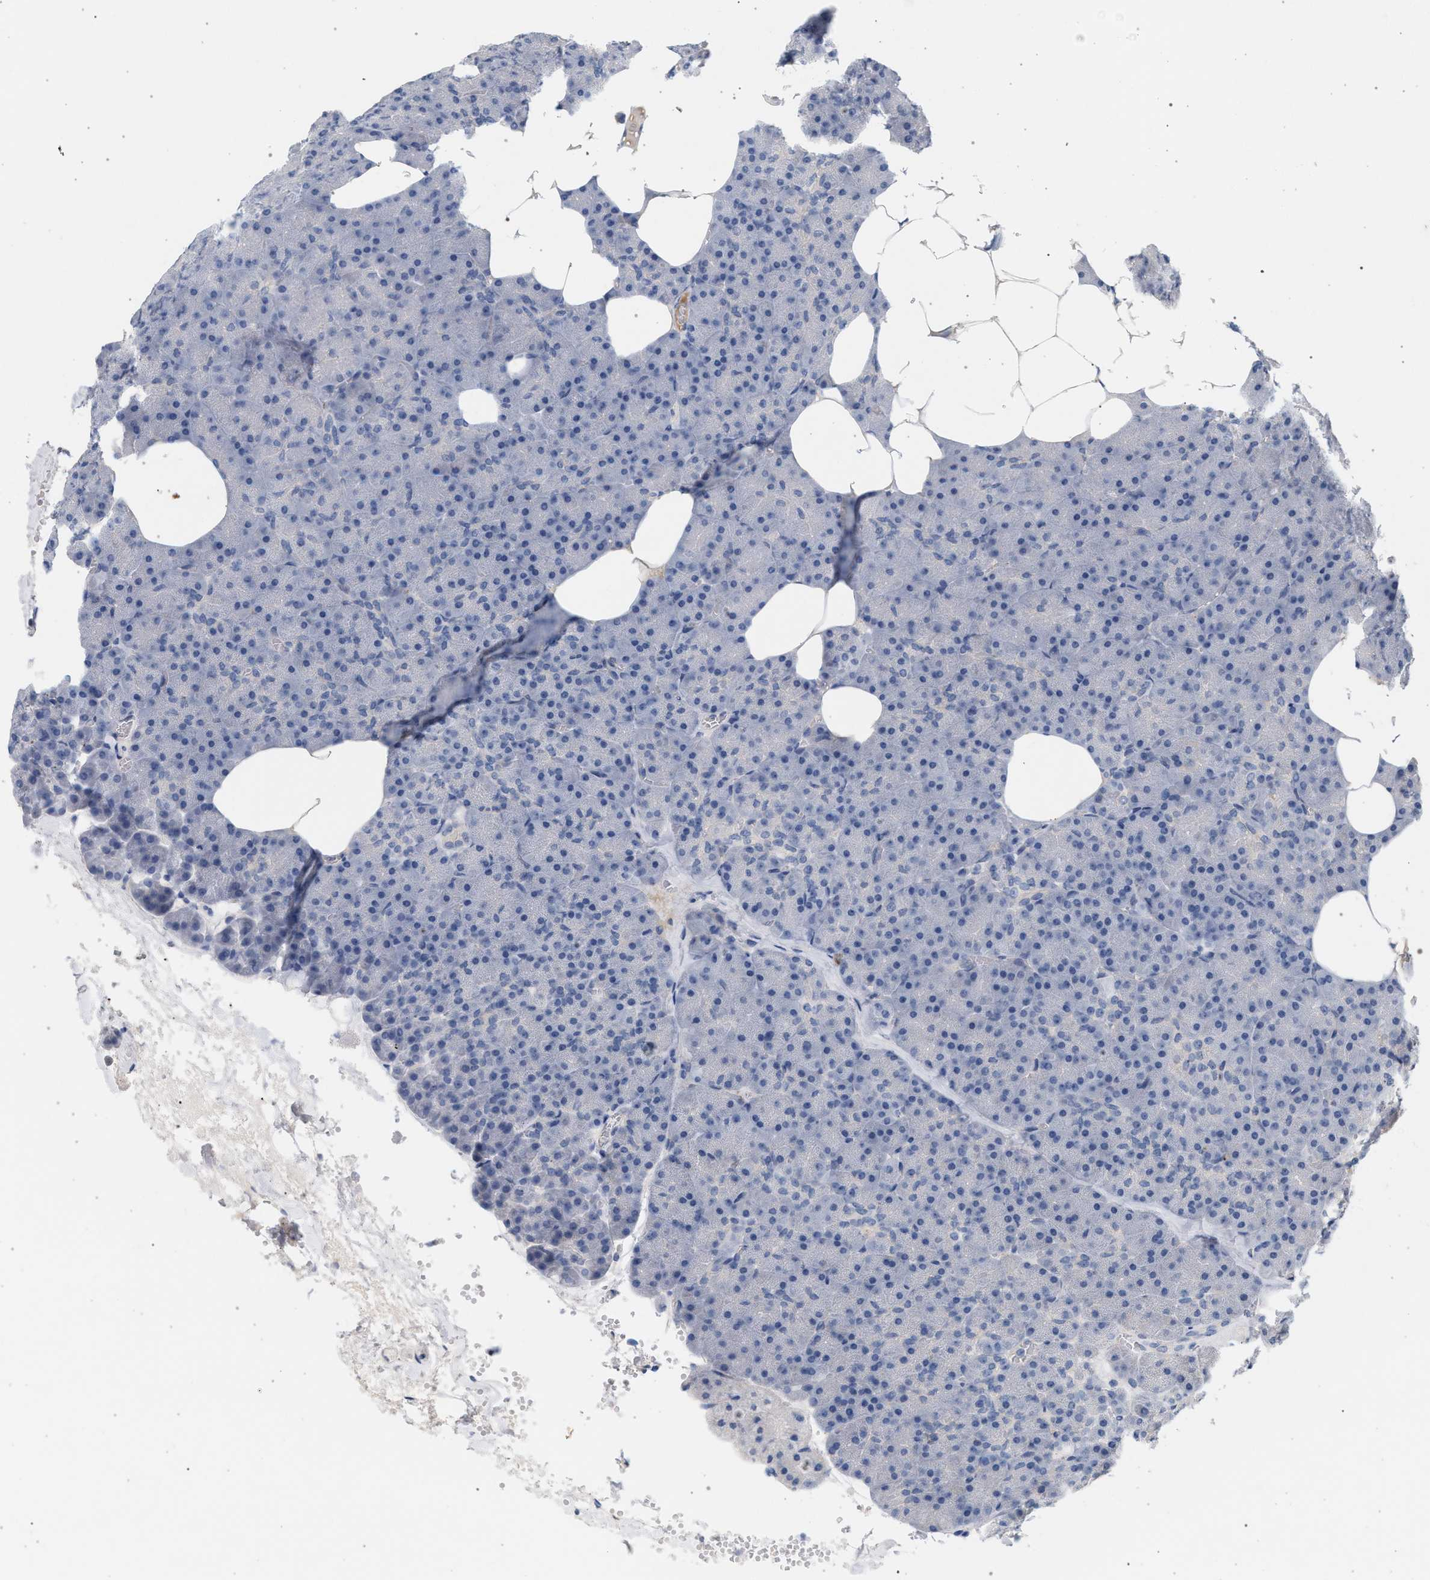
{"staining": {"intensity": "negative", "quantity": "none", "location": "none"}, "tissue": "pancreas", "cell_type": "Exocrine glandular cells", "image_type": "normal", "snomed": [{"axis": "morphology", "description": "Normal tissue, NOS"}, {"axis": "morphology", "description": "Carcinoid, malignant, NOS"}, {"axis": "topography", "description": "Pancreas"}], "caption": "Human pancreas stained for a protein using IHC reveals no staining in exocrine glandular cells.", "gene": "MAMDC2", "patient": {"sex": "female", "age": 35}}